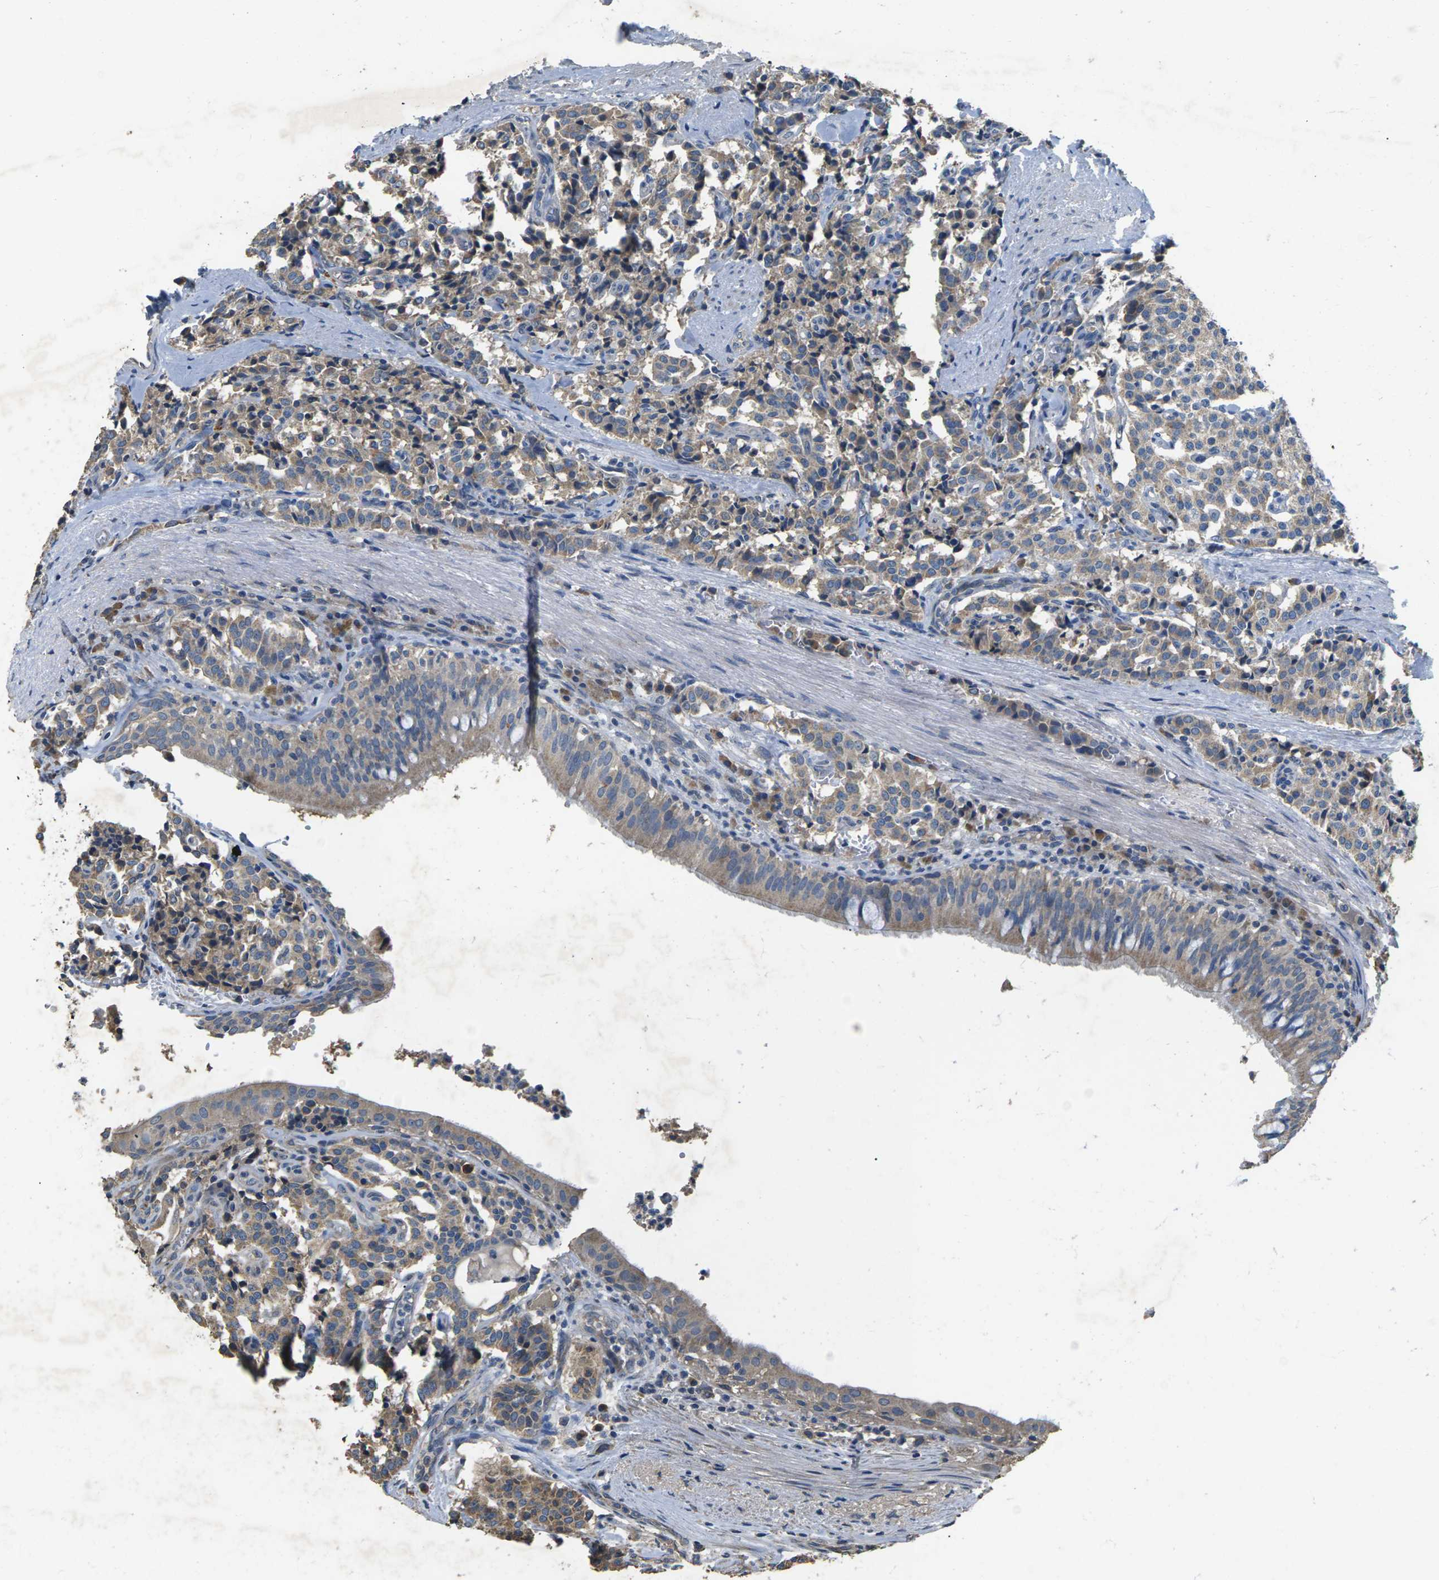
{"staining": {"intensity": "weak", "quantity": "25%-75%", "location": "cytoplasmic/membranous"}, "tissue": "carcinoid", "cell_type": "Tumor cells", "image_type": "cancer", "snomed": [{"axis": "morphology", "description": "Carcinoid, malignant, NOS"}, {"axis": "topography", "description": "Lung"}], "caption": "Carcinoid stained with a protein marker exhibits weak staining in tumor cells.", "gene": "B4GAT1", "patient": {"sex": "male", "age": 30}}